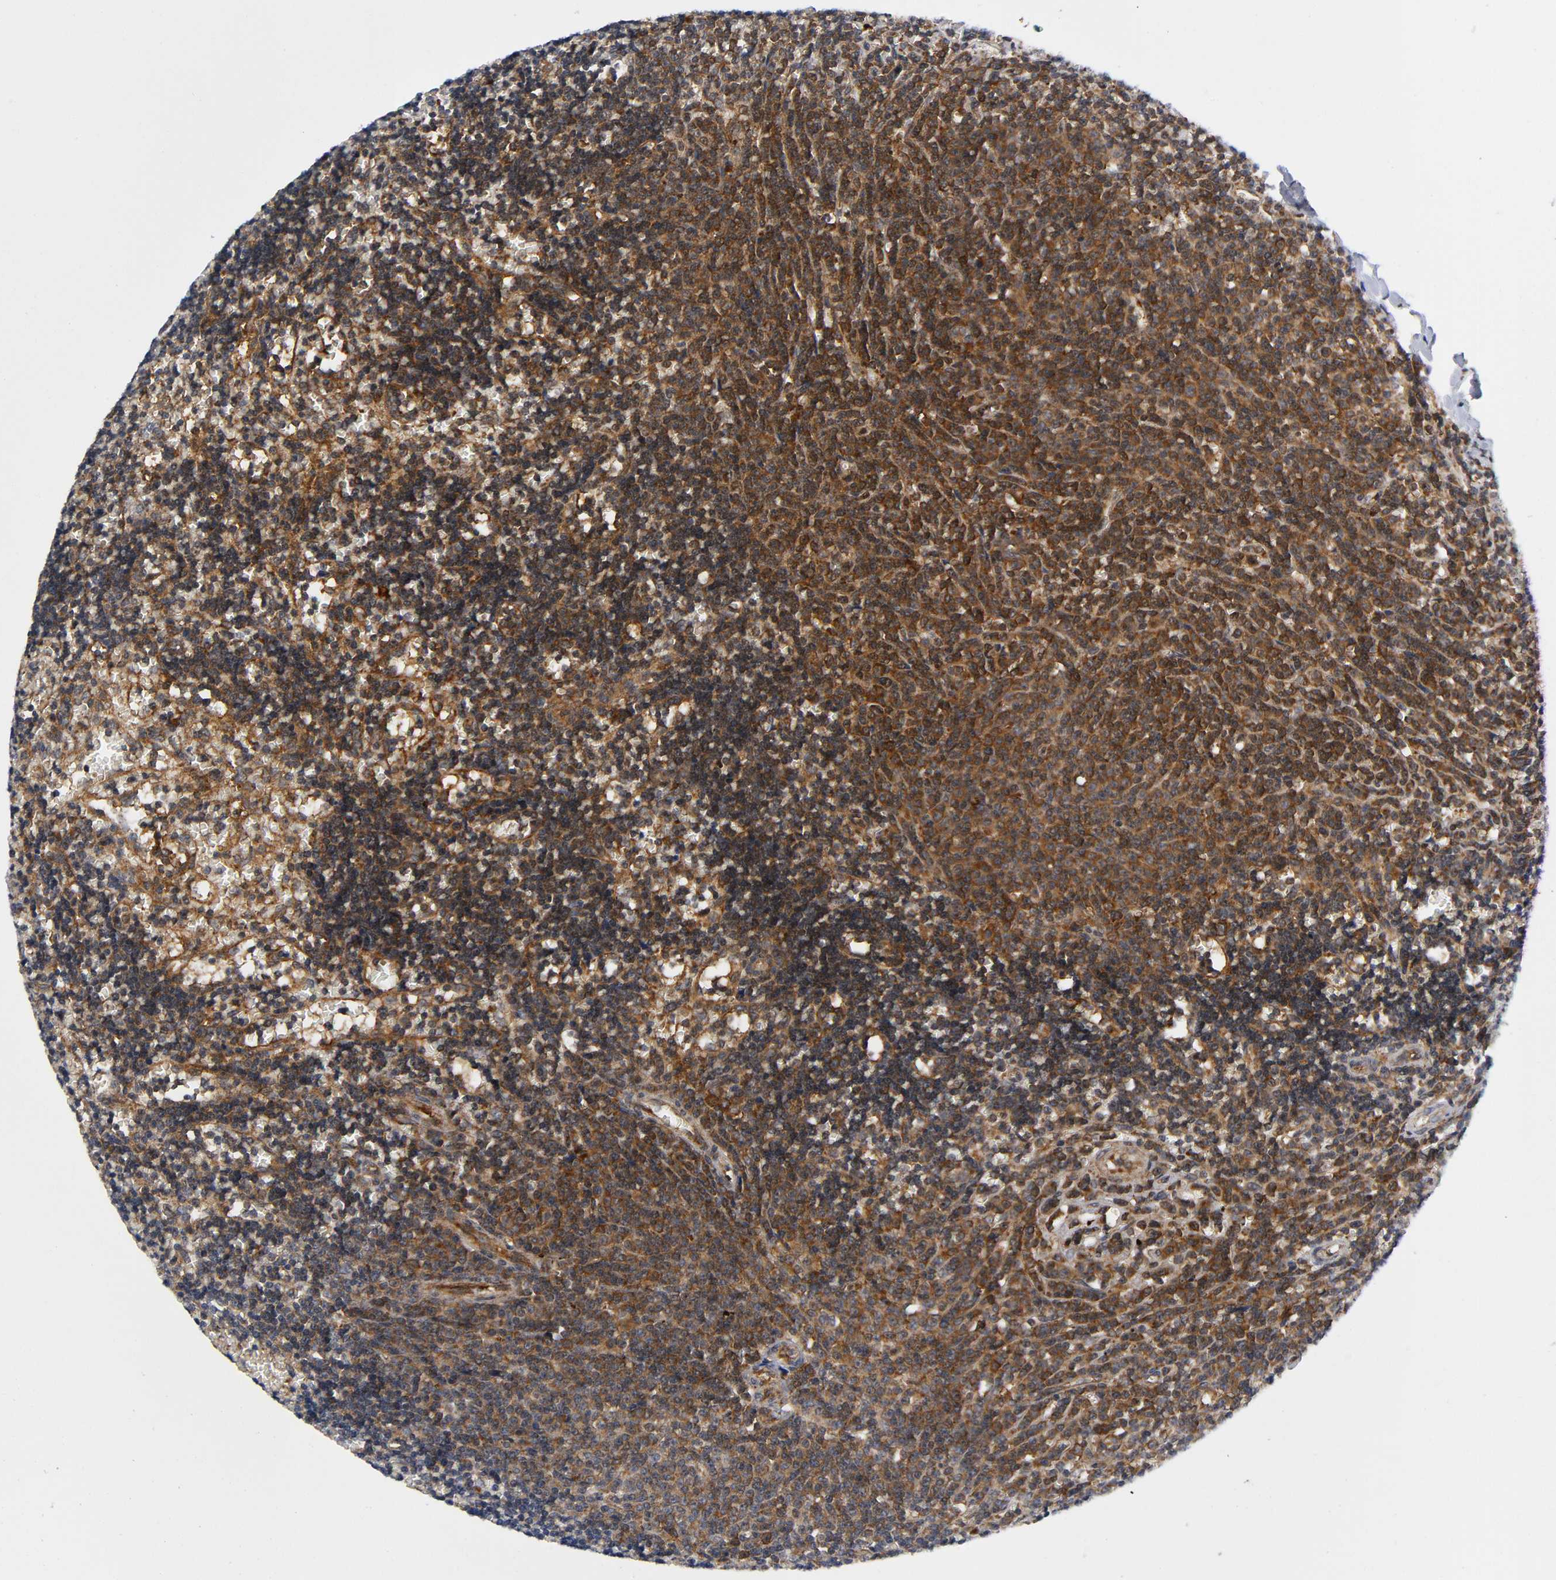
{"staining": {"intensity": "strong", "quantity": ">75%", "location": "cytoplasmic/membranous"}, "tissue": "lymphoma", "cell_type": "Tumor cells", "image_type": "cancer", "snomed": [{"axis": "morphology", "description": "Malignant lymphoma, non-Hodgkin's type, Low grade"}, {"axis": "topography", "description": "Spleen"}], "caption": "Strong cytoplasmic/membranous staining is appreciated in approximately >75% of tumor cells in malignant lymphoma, non-Hodgkin's type (low-grade).", "gene": "EIF5", "patient": {"sex": "male", "age": 60}}